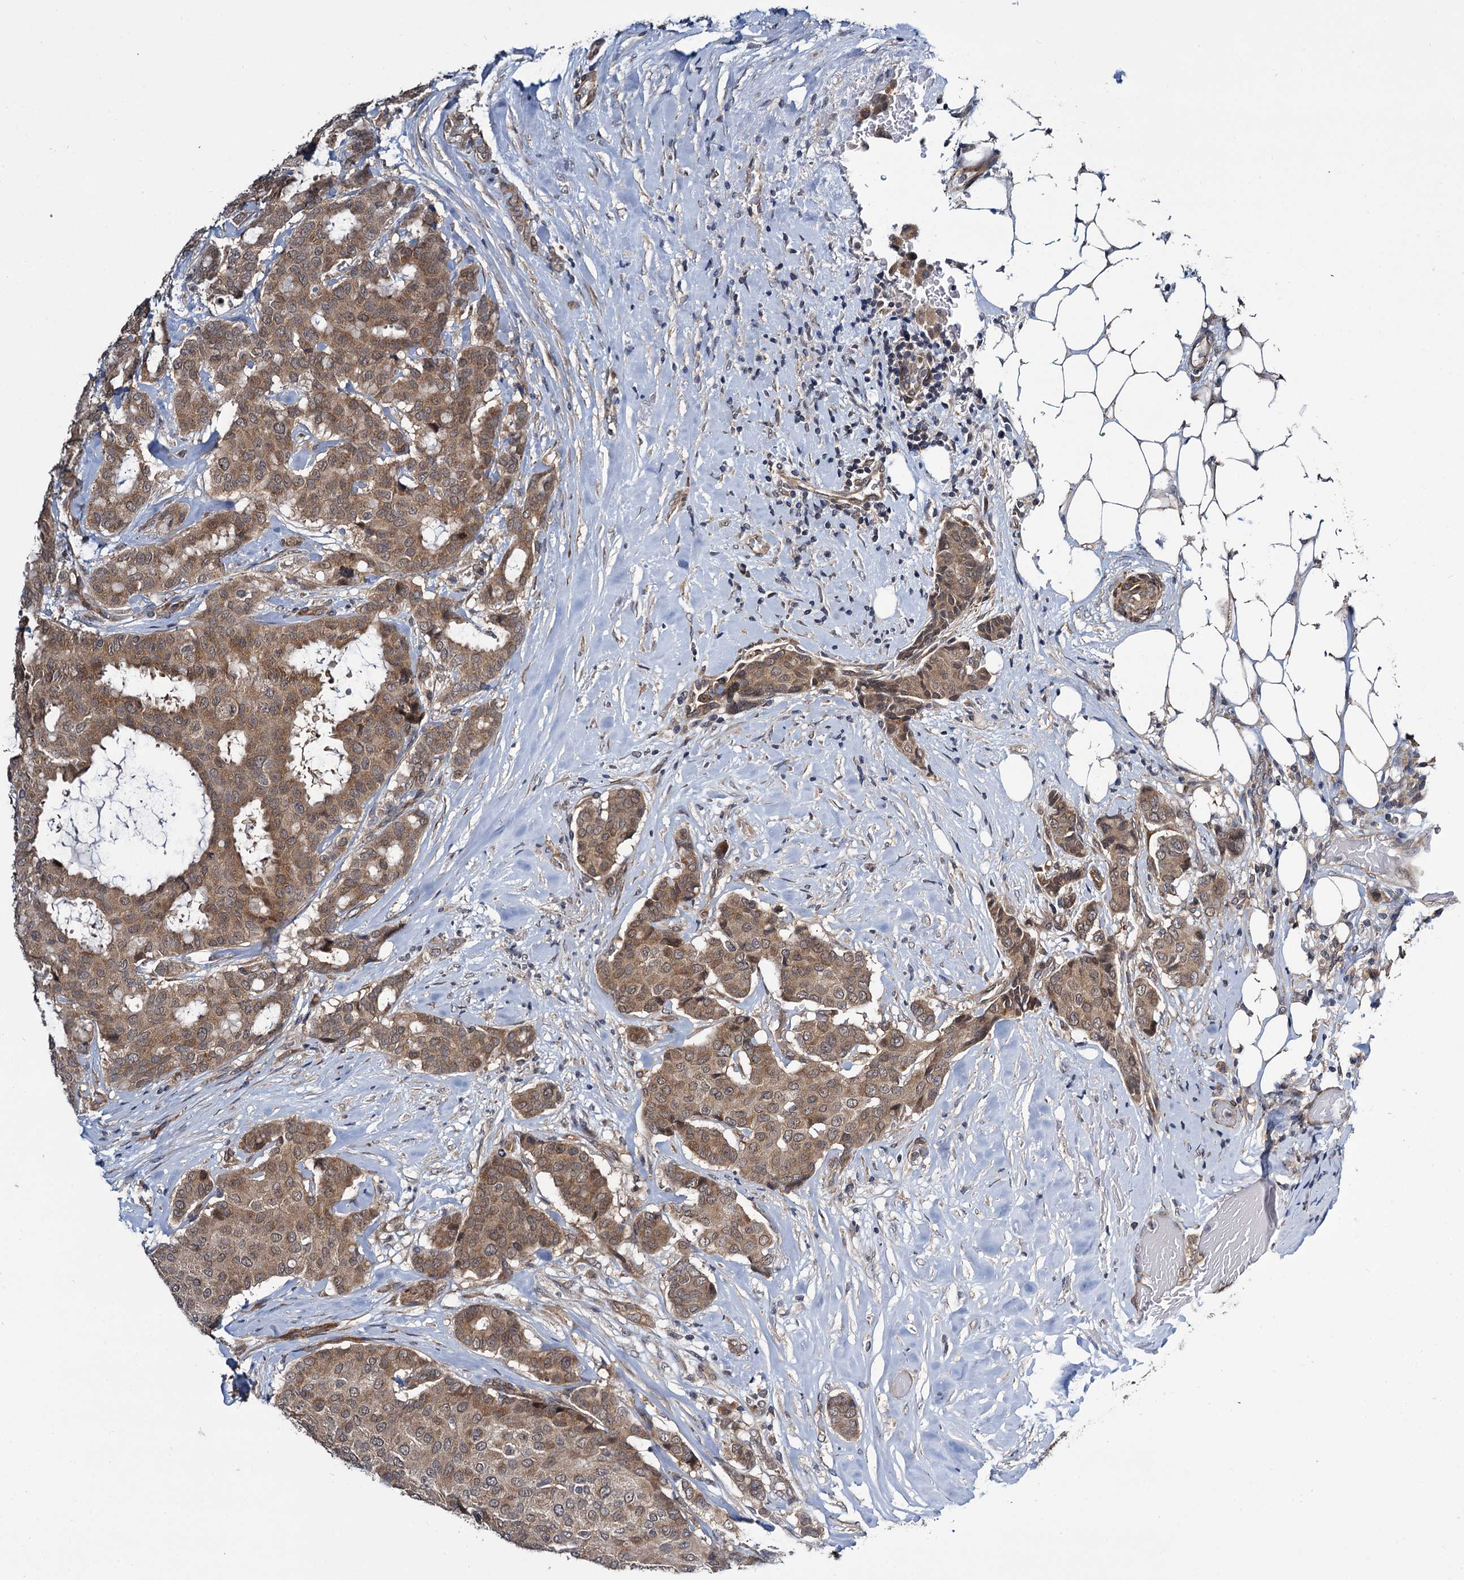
{"staining": {"intensity": "moderate", "quantity": ">75%", "location": "cytoplasmic/membranous"}, "tissue": "breast cancer", "cell_type": "Tumor cells", "image_type": "cancer", "snomed": [{"axis": "morphology", "description": "Duct carcinoma"}, {"axis": "topography", "description": "Breast"}], "caption": "This micrograph displays IHC staining of breast cancer, with medium moderate cytoplasmic/membranous expression in about >75% of tumor cells.", "gene": "ARHGAP42", "patient": {"sex": "female", "age": 75}}